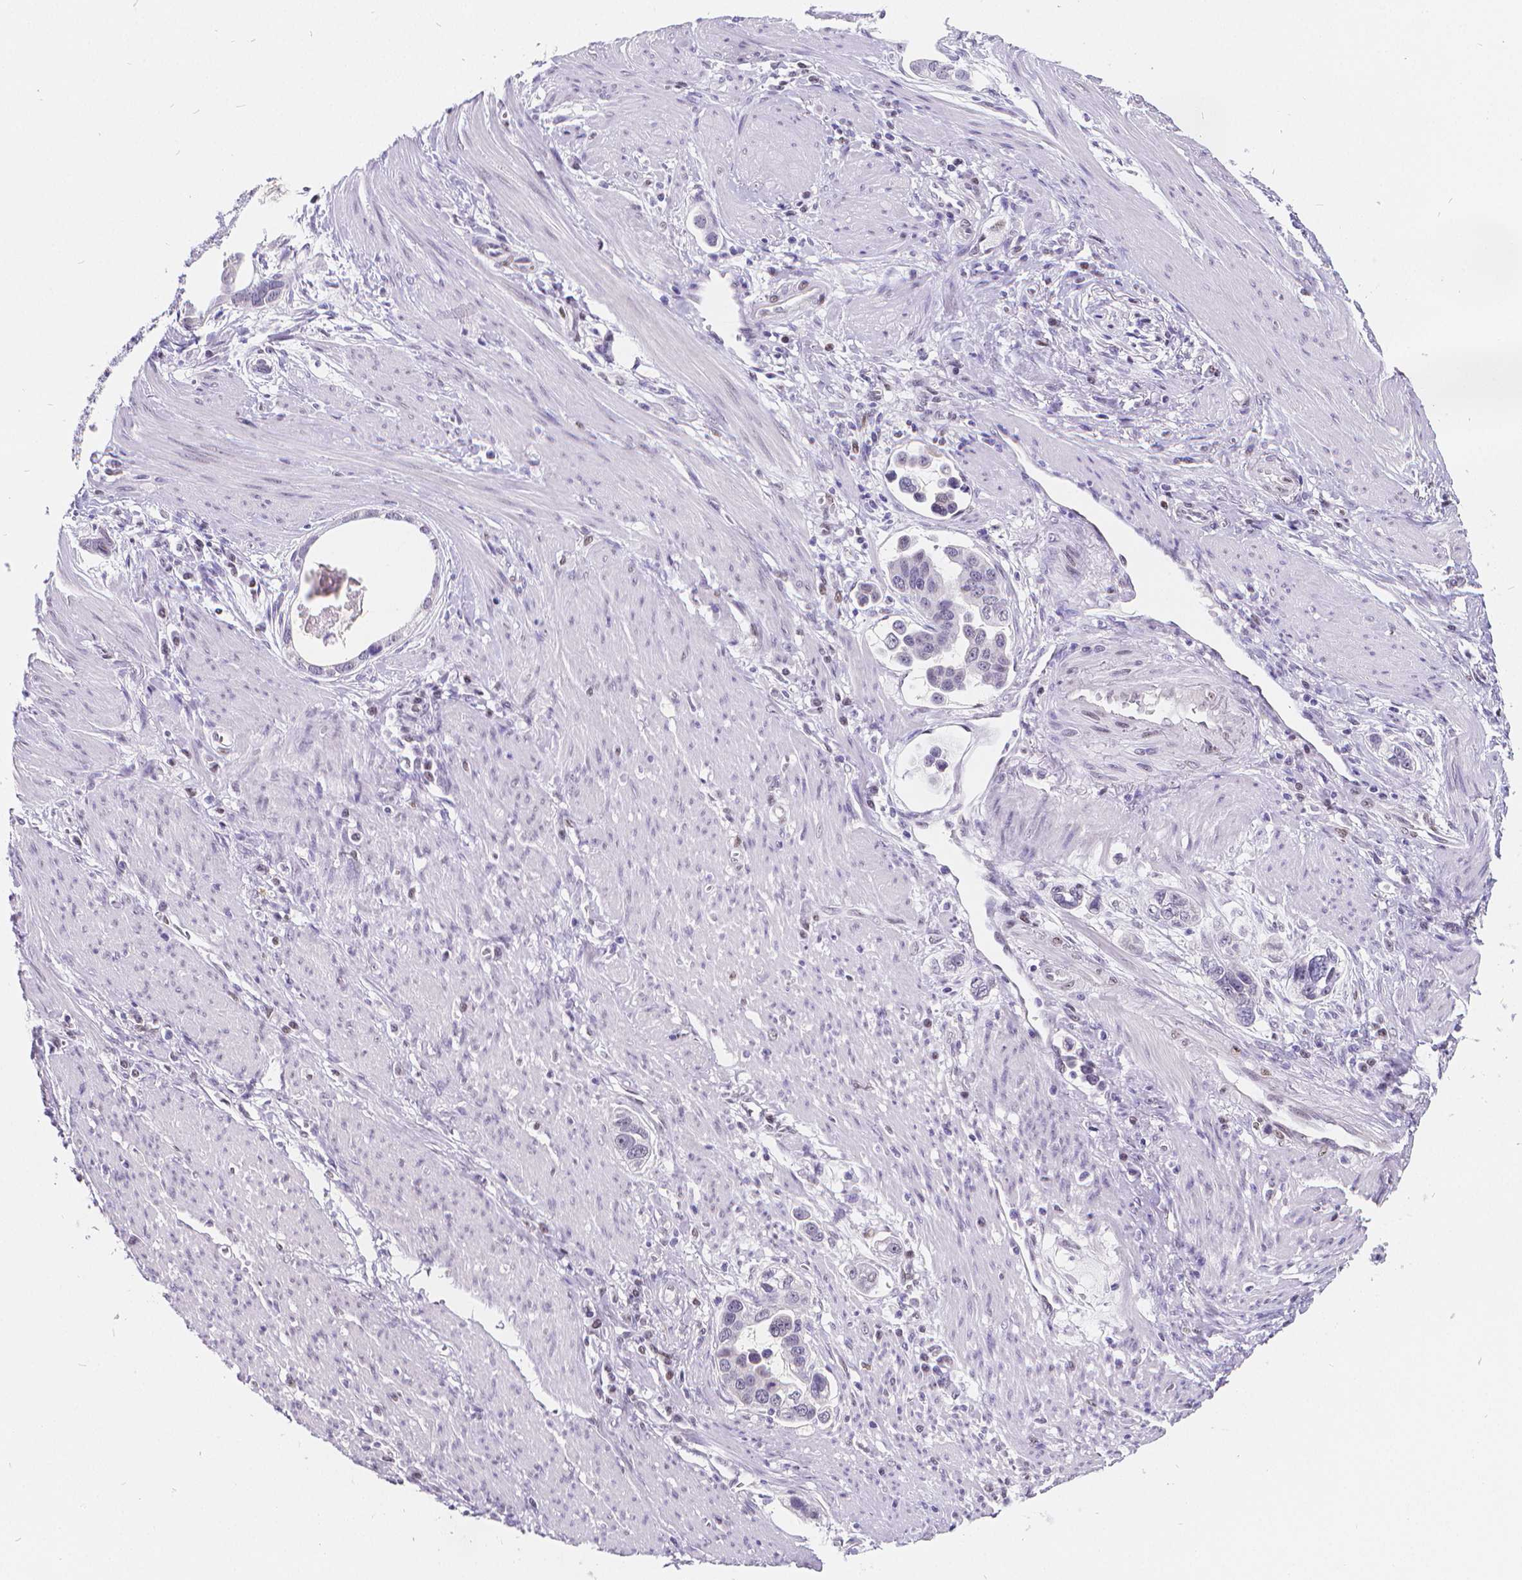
{"staining": {"intensity": "negative", "quantity": "none", "location": "none"}, "tissue": "stomach cancer", "cell_type": "Tumor cells", "image_type": "cancer", "snomed": [{"axis": "morphology", "description": "Adenocarcinoma, NOS"}, {"axis": "topography", "description": "Stomach, lower"}], "caption": "DAB (3,3'-diaminobenzidine) immunohistochemical staining of human stomach cancer reveals no significant positivity in tumor cells.", "gene": "MEF2C", "patient": {"sex": "female", "age": 93}}